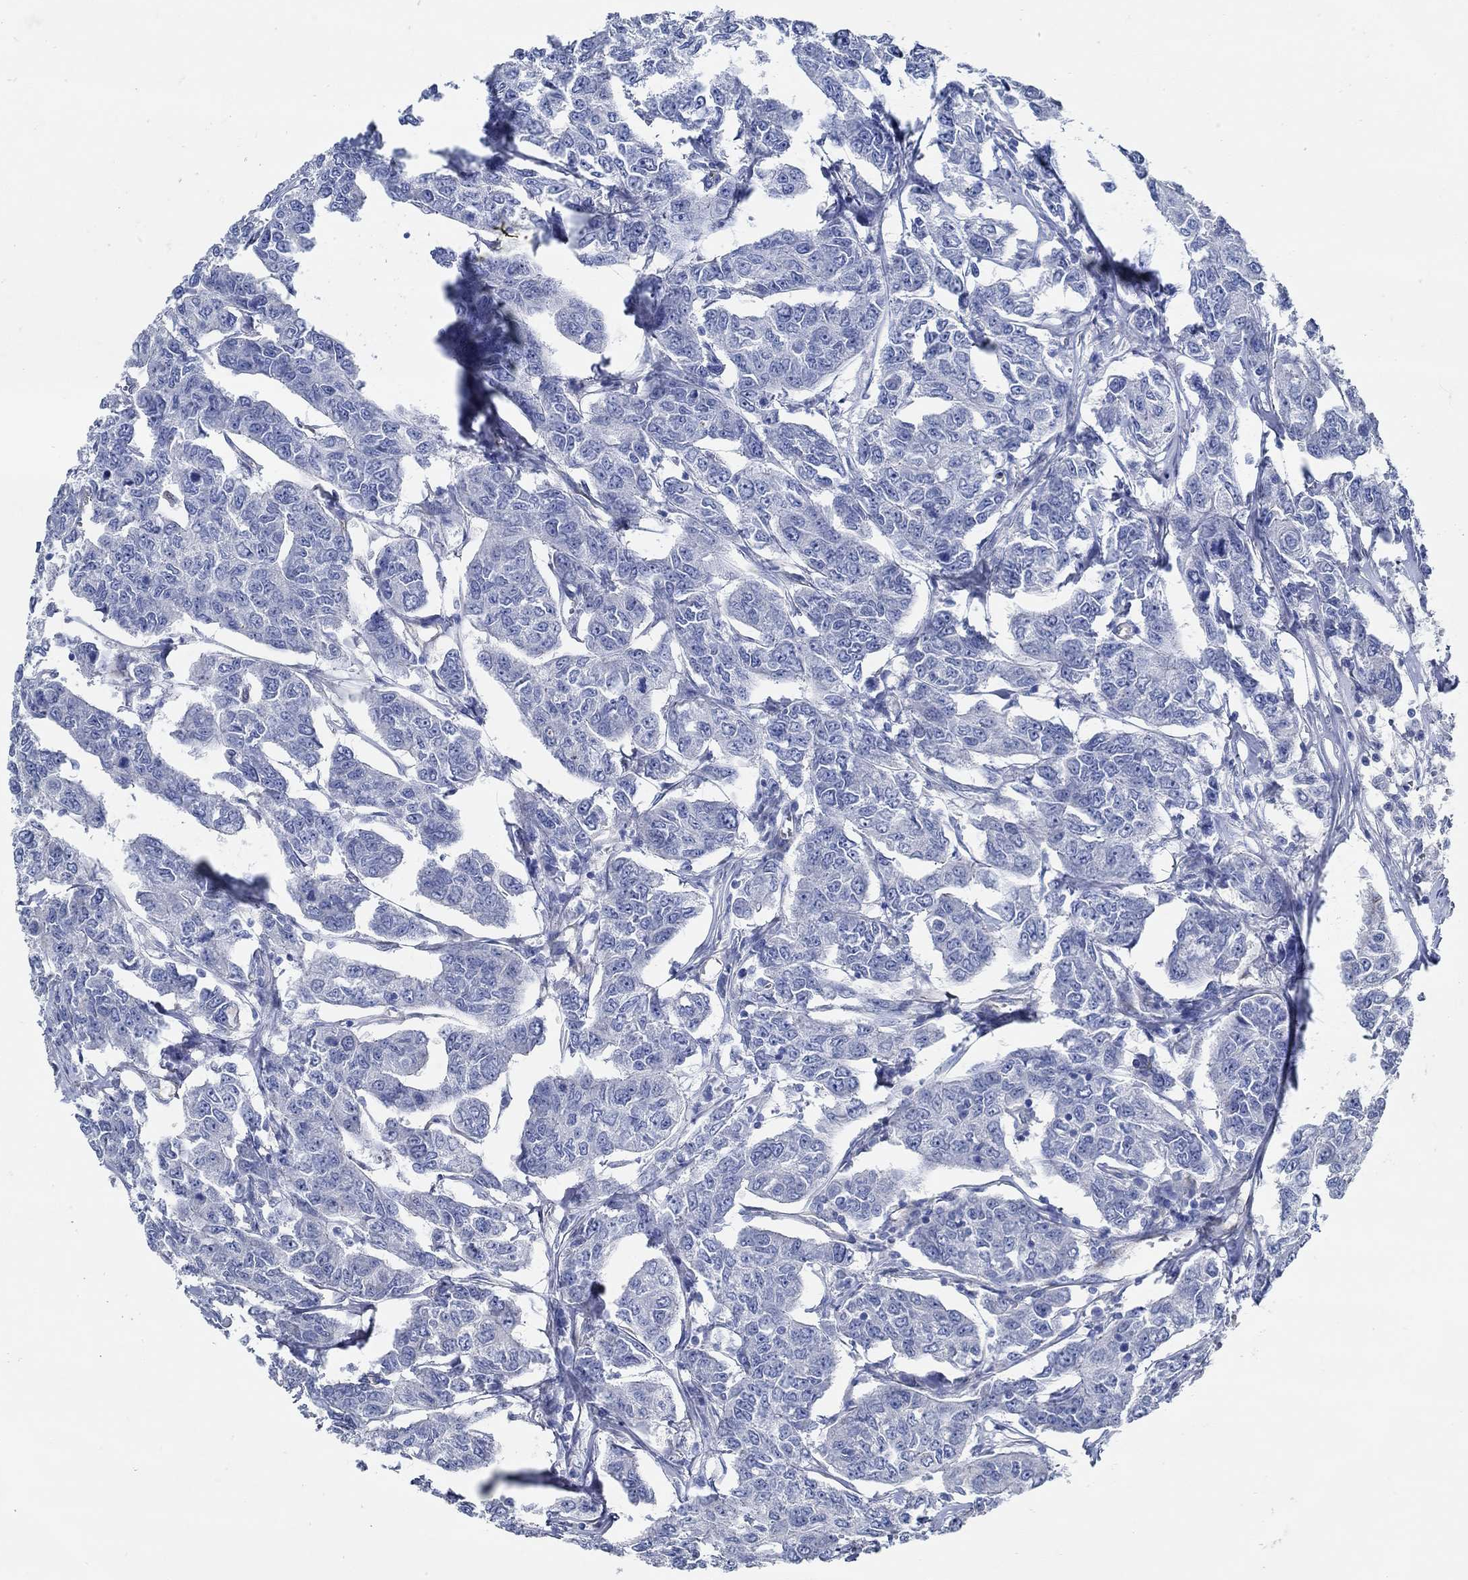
{"staining": {"intensity": "negative", "quantity": "none", "location": "none"}, "tissue": "breast cancer", "cell_type": "Tumor cells", "image_type": "cancer", "snomed": [{"axis": "morphology", "description": "Duct carcinoma"}, {"axis": "topography", "description": "Breast"}], "caption": "Protein analysis of breast cancer (invasive ductal carcinoma) demonstrates no significant staining in tumor cells.", "gene": "HECW2", "patient": {"sex": "female", "age": 88}}